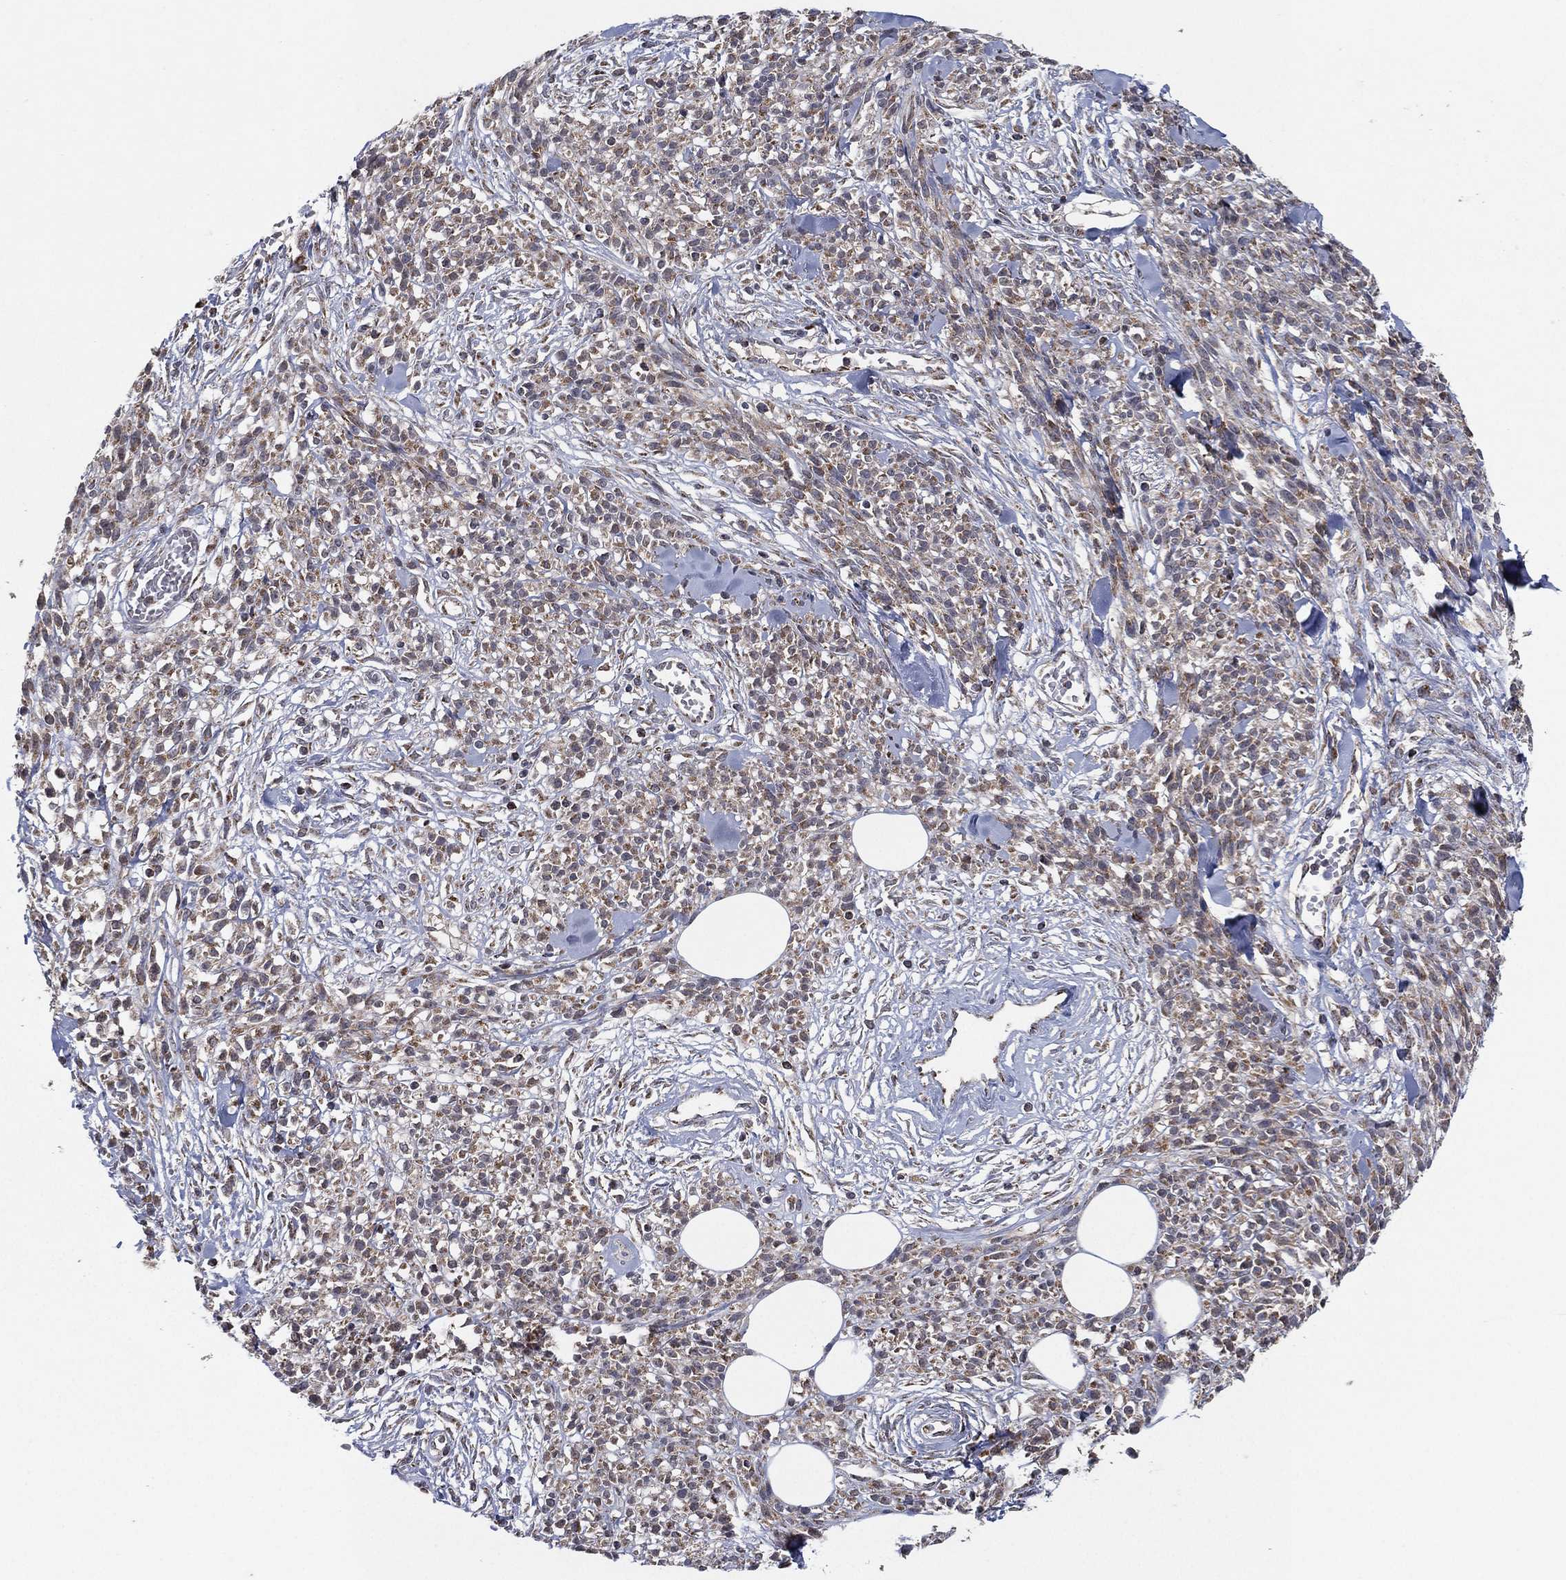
{"staining": {"intensity": "moderate", "quantity": ">75%", "location": "cytoplasmic/membranous"}, "tissue": "melanoma", "cell_type": "Tumor cells", "image_type": "cancer", "snomed": [{"axis": "morphology", "description": "Malignant melanoma, NOS"}, {"axis": "topography", "description": "Skin"}, {"axis": "topography", "description": "Skin of trunk"}], "caption": "Moderate cytoplasmic/membranous positivity is seen in about >75% of tumor cells in melanoma.", "gene": "PSMG4", "patient": {"sex": "male", "age": 74}}